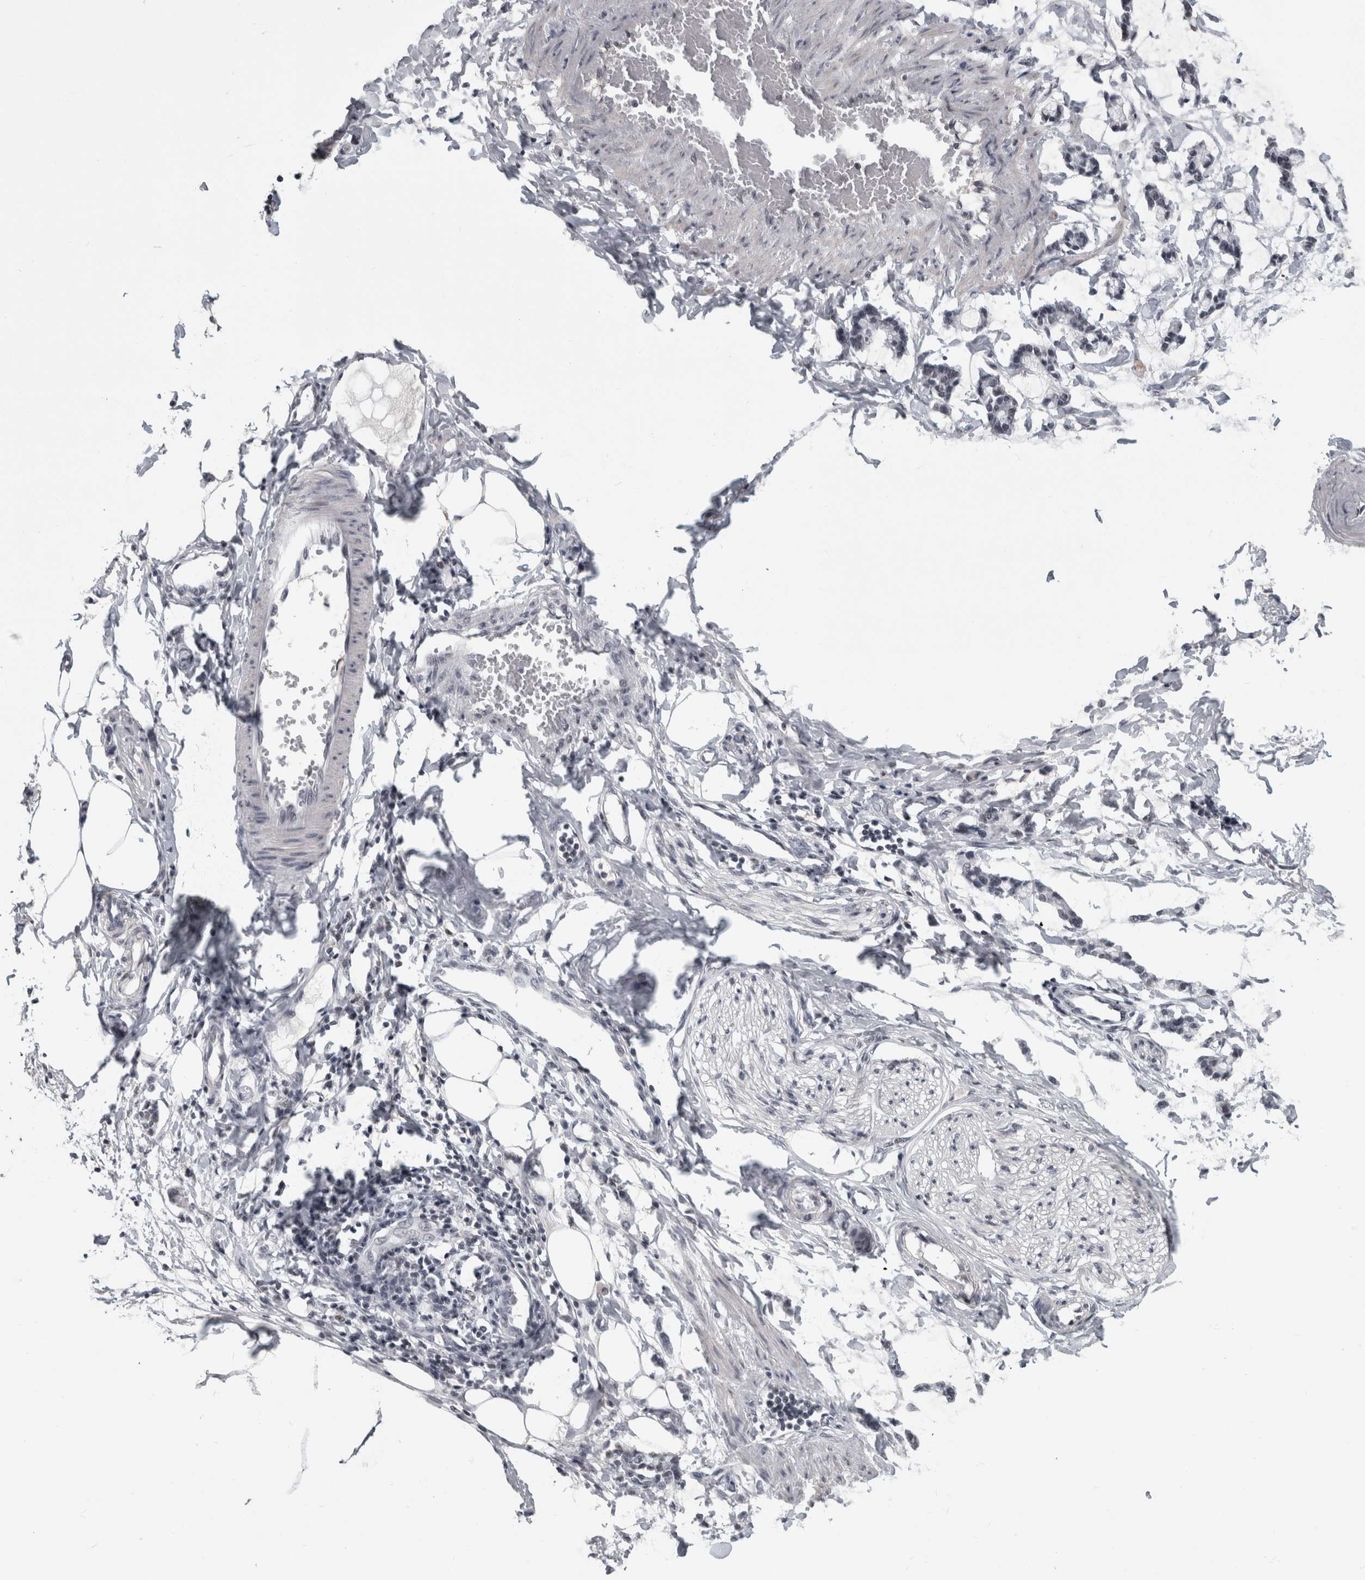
{"staining": {"intensity": "negative", "quantity": "none", "location": "none"}, "tissue": "adipose tissue", "cell_type": "Adipocytes", "image_type": "normal", "snomed": [{"axis": "morphology", "description": "Normal tissue, NOS"}, {"axis": "morphology", "description": "Adenocarcinoma, NOS"}, {"axis": "topography", "description": "Colon"}, {"axis": "topography", "description": "Peripheral nerve tissue"}], "caption": "Immunohistochemistry (IHC) micrograph of unremarkable adipose tissue stained for a protein (brown), which exhibits no expression in adipocytes.", "gene": "ARID4B", "patient": {"sex": "male", "age": 14}}